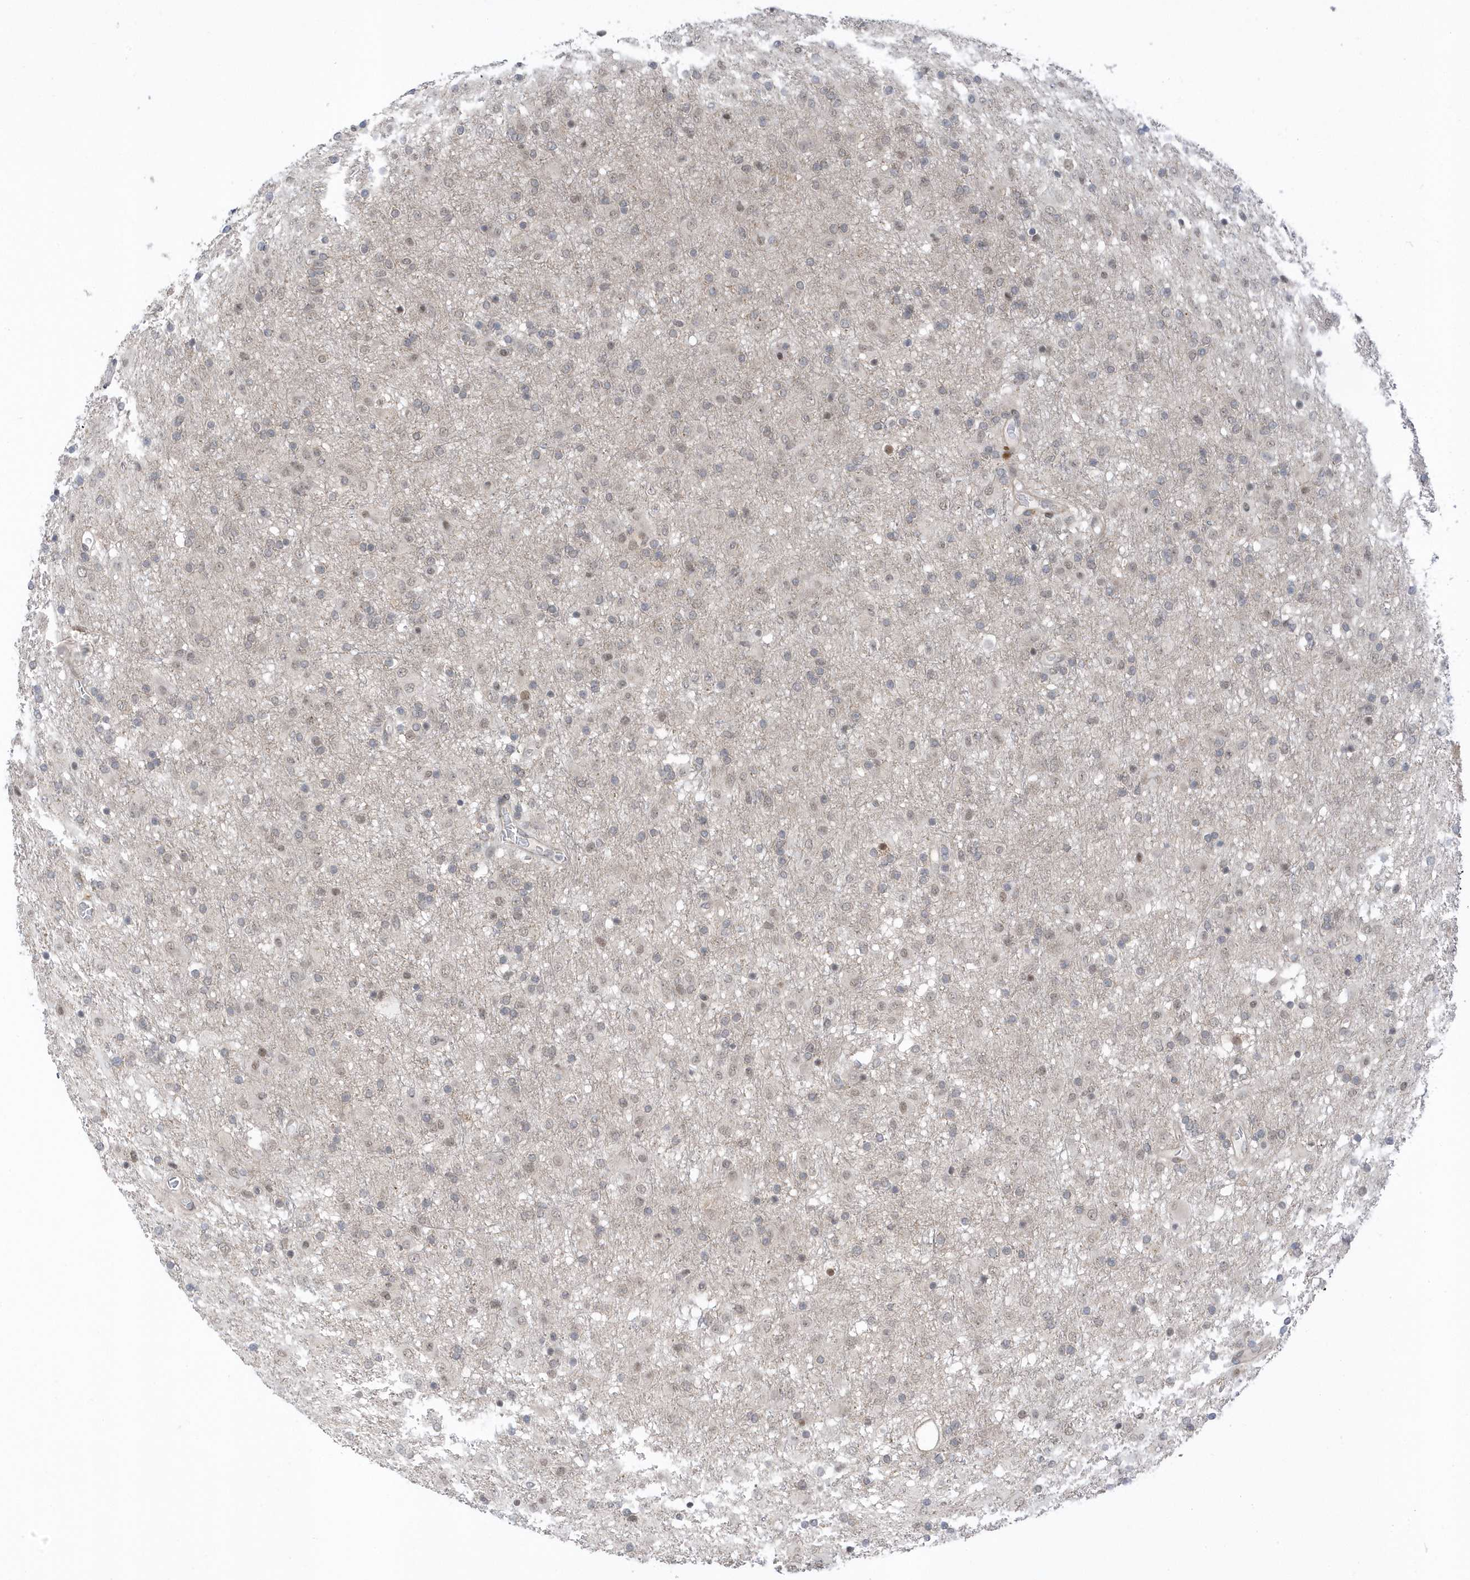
{"staining": {"intensity": "moderate", "quantity": "<25%", "location": "nuclear"}, "tissue": "glioma", "cell_type": "Tumor cells", "image_type": "cancer", "snomed": [{"axis": "morphology", "description": "Glioma, malignant, Low grade"}, {"axis": "topography", "description": "Brain"}], "caption": "Tumor cells reveal low levels of moderate nuclear staining in about <25% of cells in glioma.", "gene": "USP53", "patient": {"sex": "male", "age": 65}}